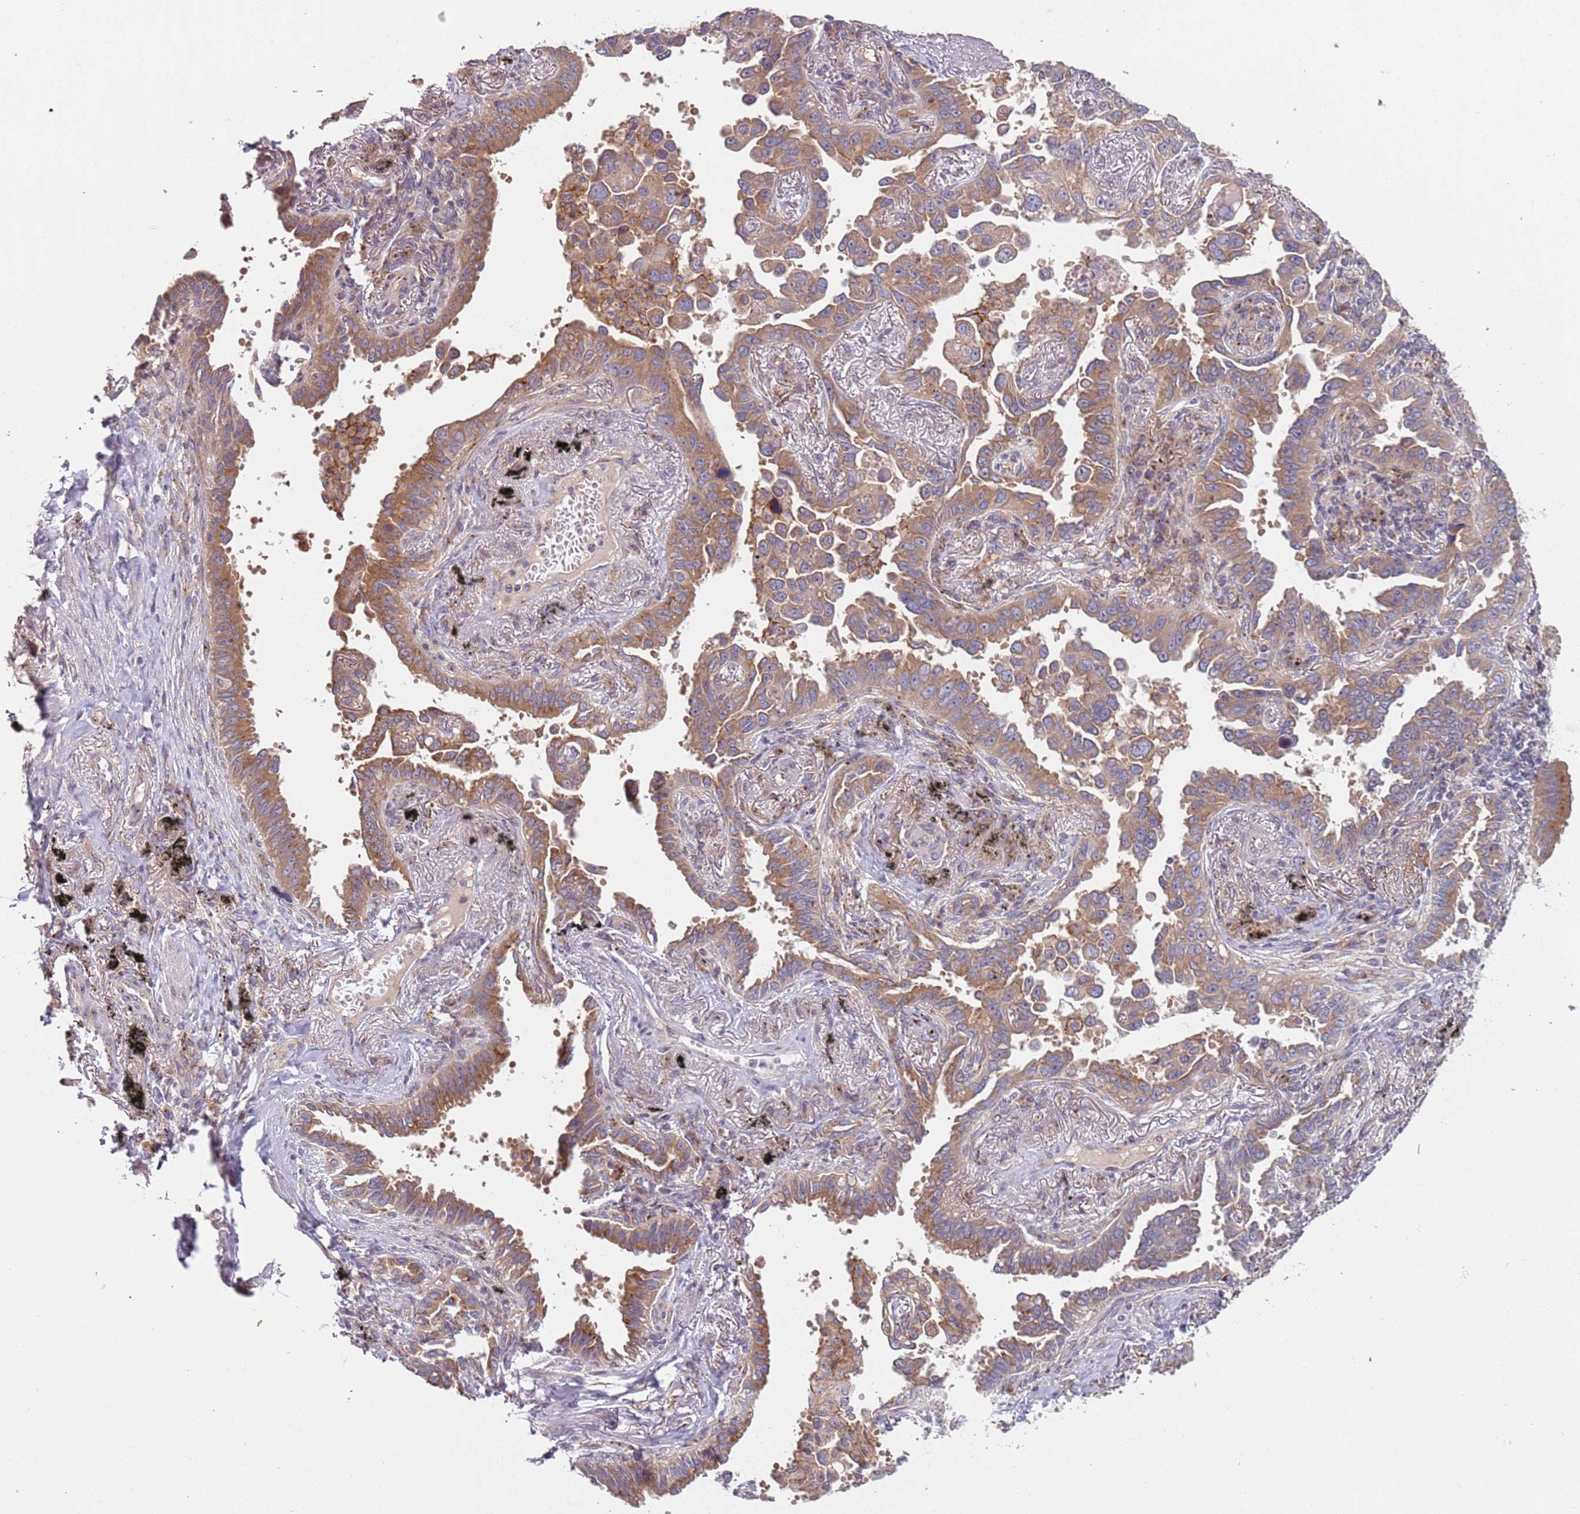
{"staining": {"intensity": "moderate", "quantity": ">75%", "location": "cytoplasmic/membranous"}, "tissue": "lung cancer", "cell_type": "Tumor cells", "image_type": "cancer", "snomed": [{"axis": "morphology", "description": "Adenocarcinoma, NOS"}, {"axis": "topography", "description": "Lung"}], "caption": "Adenocarcinoma (lung) stained for a protein (brown) demonstrates moderate cytoplasmic/membranous positive staining in approximately >75% of tumor cells.", "gene": "AKTIP", "patient": {"sex": "male", "age": 67}}